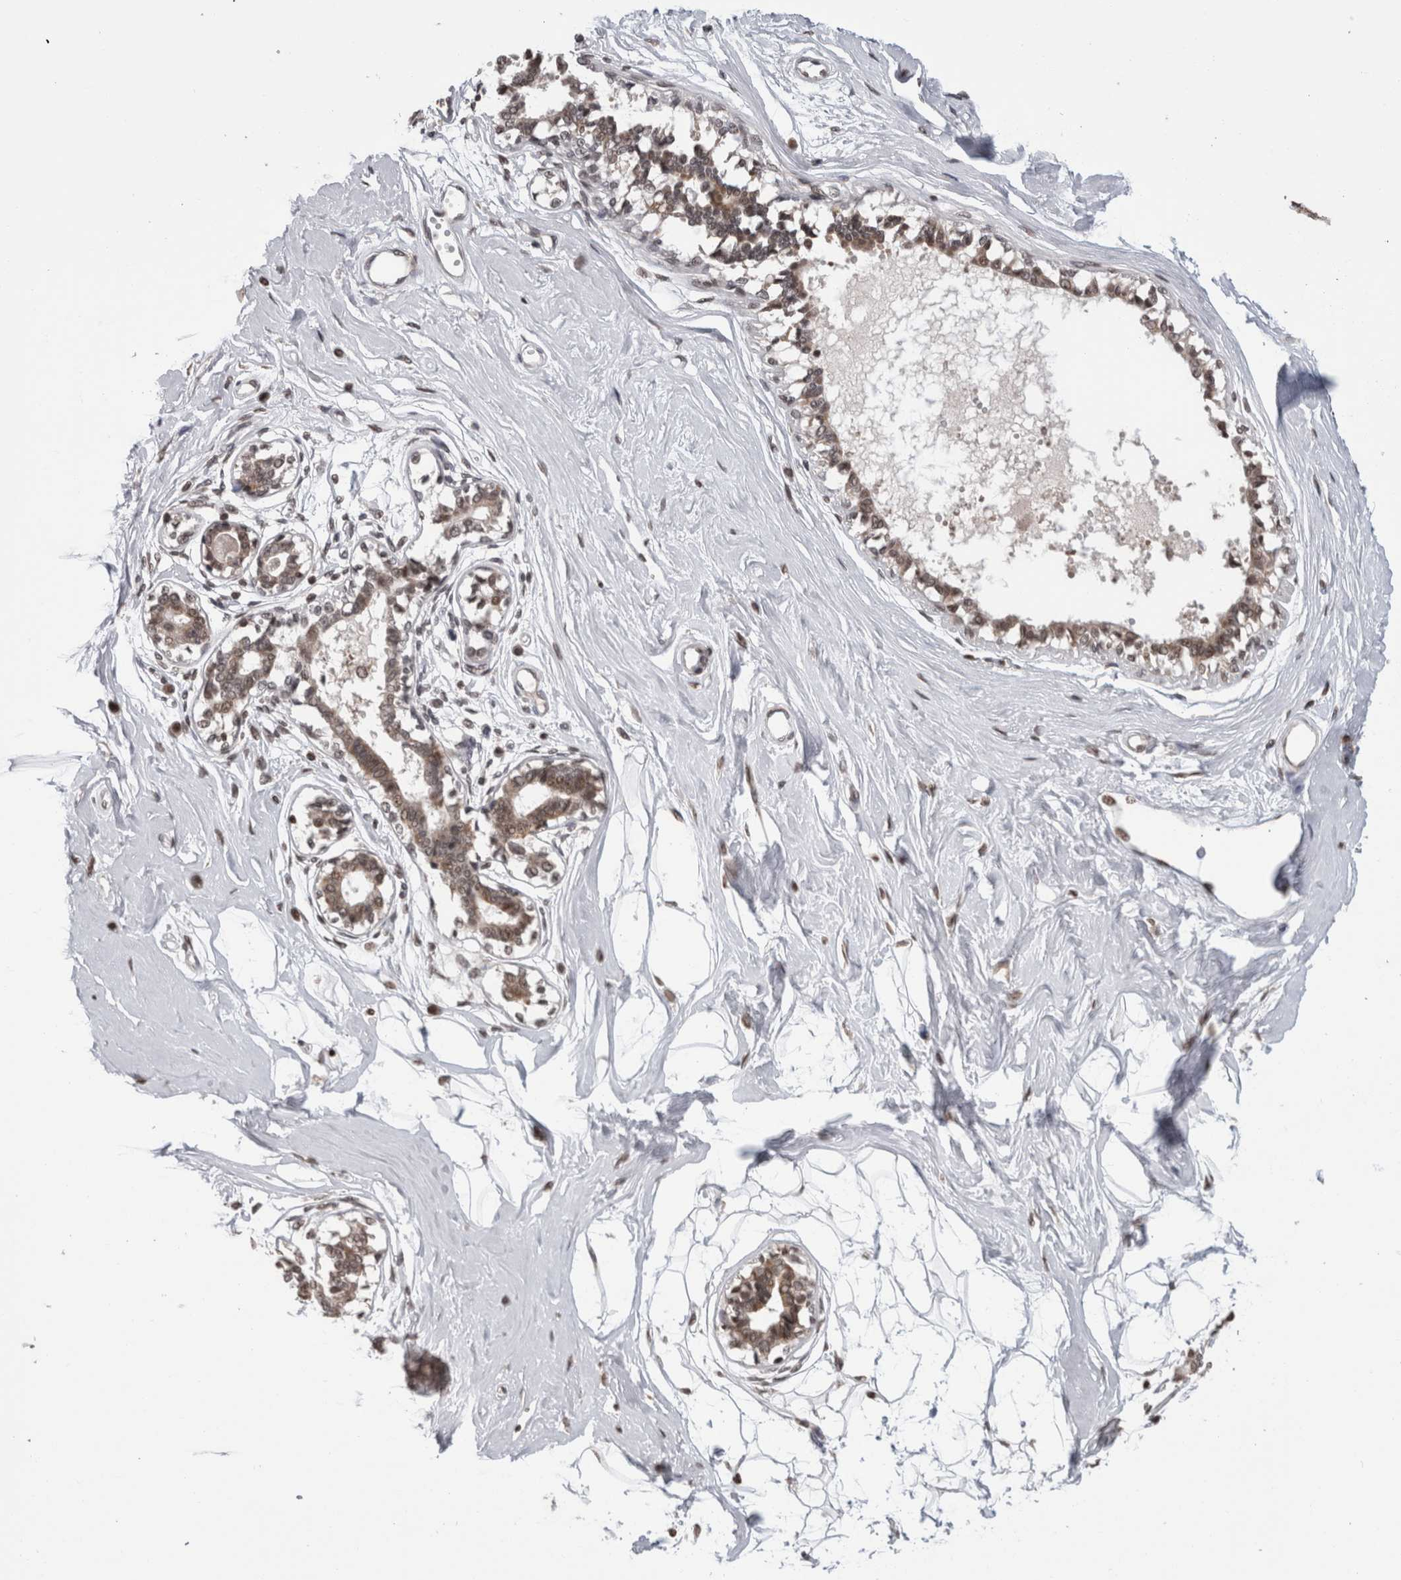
{"staining": {"intensity": "moderate", "quantity": ">75%", "location": "nuclear"}, "tissue": "breast", "cell_type": "Adipocytes", "image_type": "normal", "snomed": [{"axis": "morphology", "description": "Normal tissue, NOS"}, {"axis": "topography", "description": "Breast"}], "caption": "IHC staining of benign breast, which shows medium levels of moderate nuclear staining in approximately >75% of adipocytes indicating moderate nuclear protein positivity. The staining was performed using DAB (3,3'-diaminobenzidine) (brown) for protein detection and nuclei were counterstained in hematoxylin (blue).", "gene": "ZBTB11", "patient": {"sex": "female", "age": 45}}